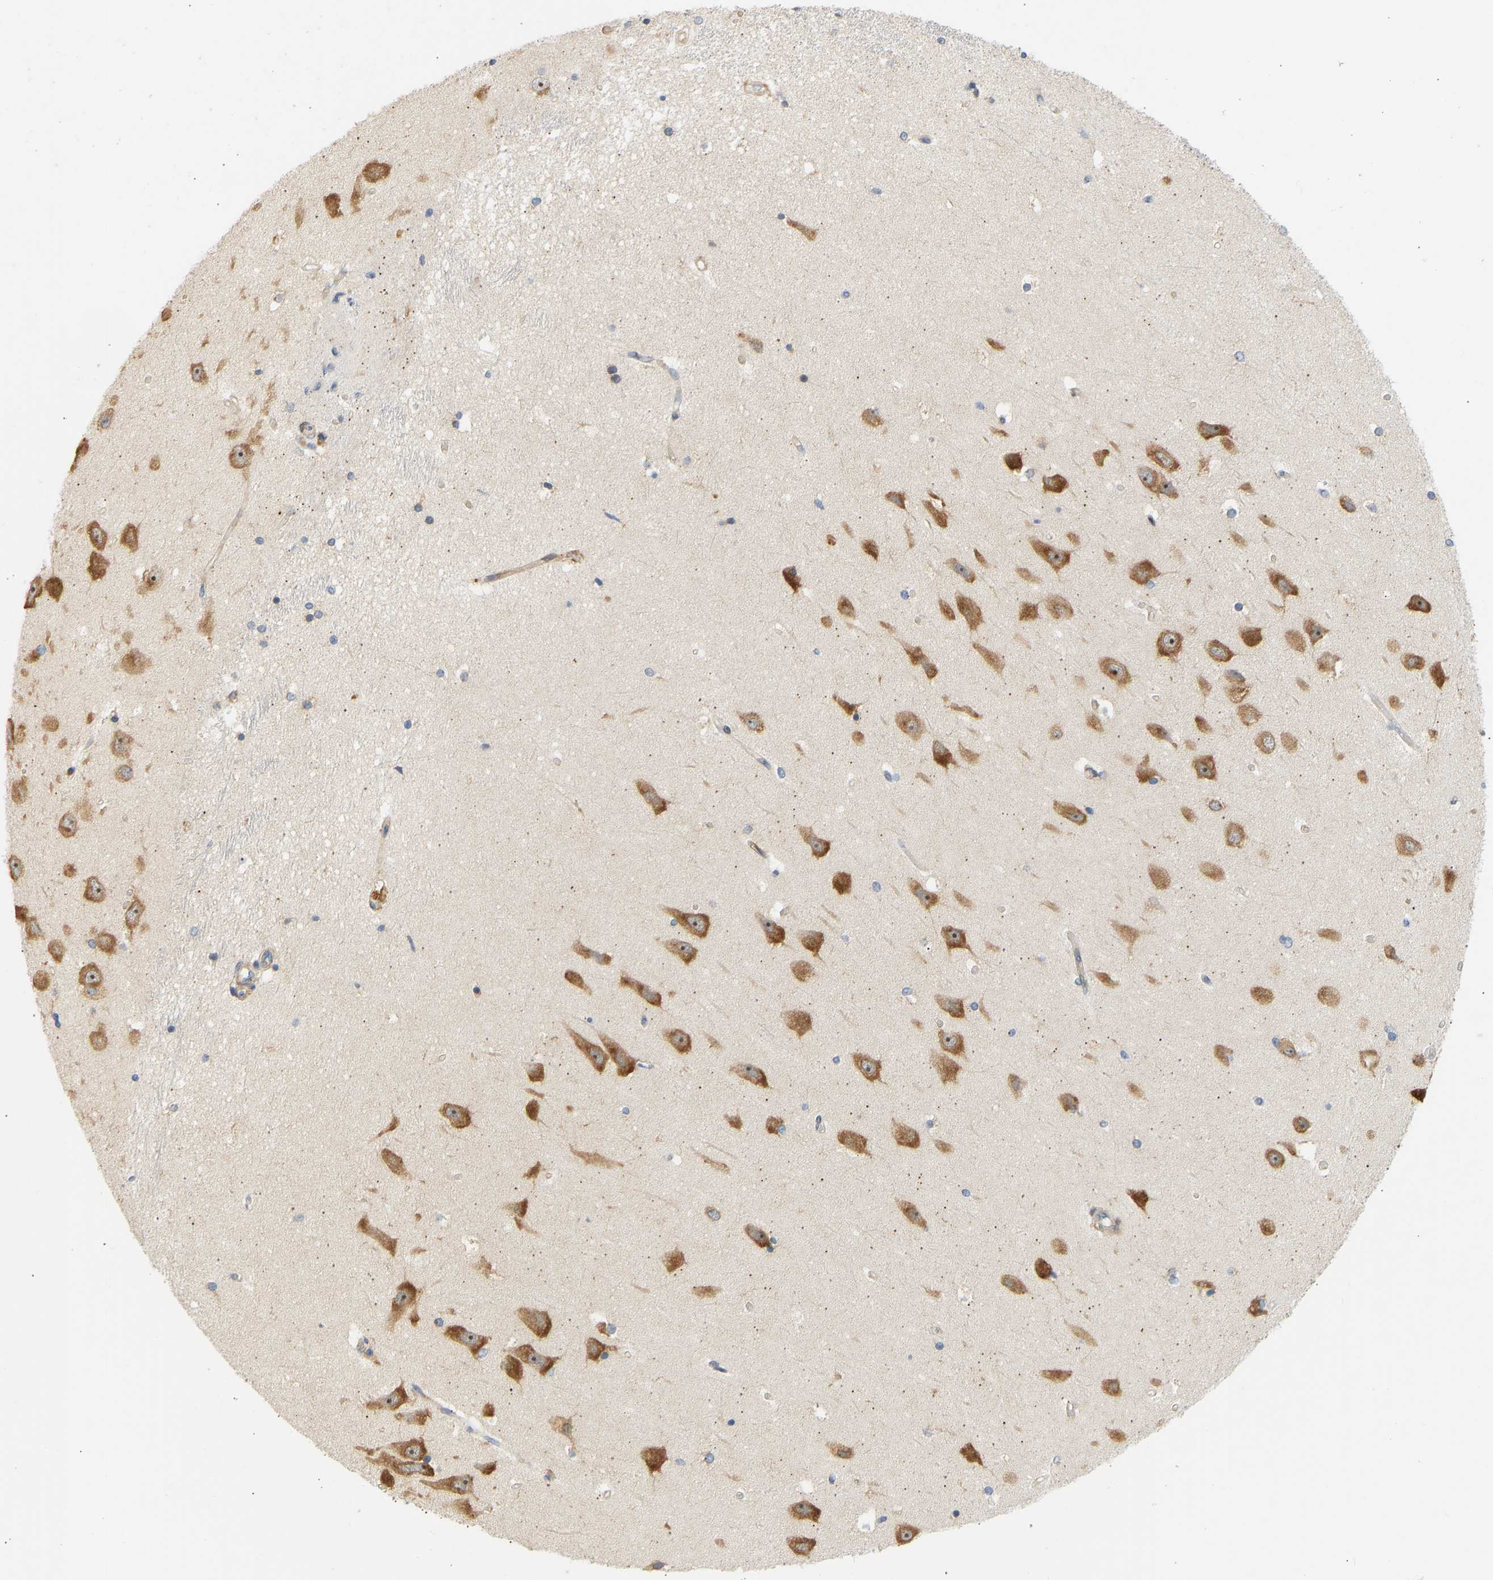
{"staining": {"intensity": "moderate", "quantity": "<25%", "location": "cytoplasmic/membranous"}, "tissue": "hippocampus", "cell_type": "Glial cells", "image_type": "normal", "snomed": [{"axis": "morphology", "description": "Normal tissue, NOS"}, {"axis": "topography", "description": "Hippocampus"}], "caption": "This micrograph displays immunohistochemistry staining of normal hippocampus, with low moderate cytoplasmic/membranous staining in about <25% of glial cells.", "gene": "RPS14", "patient": {"sex": "male", "age": 45}}